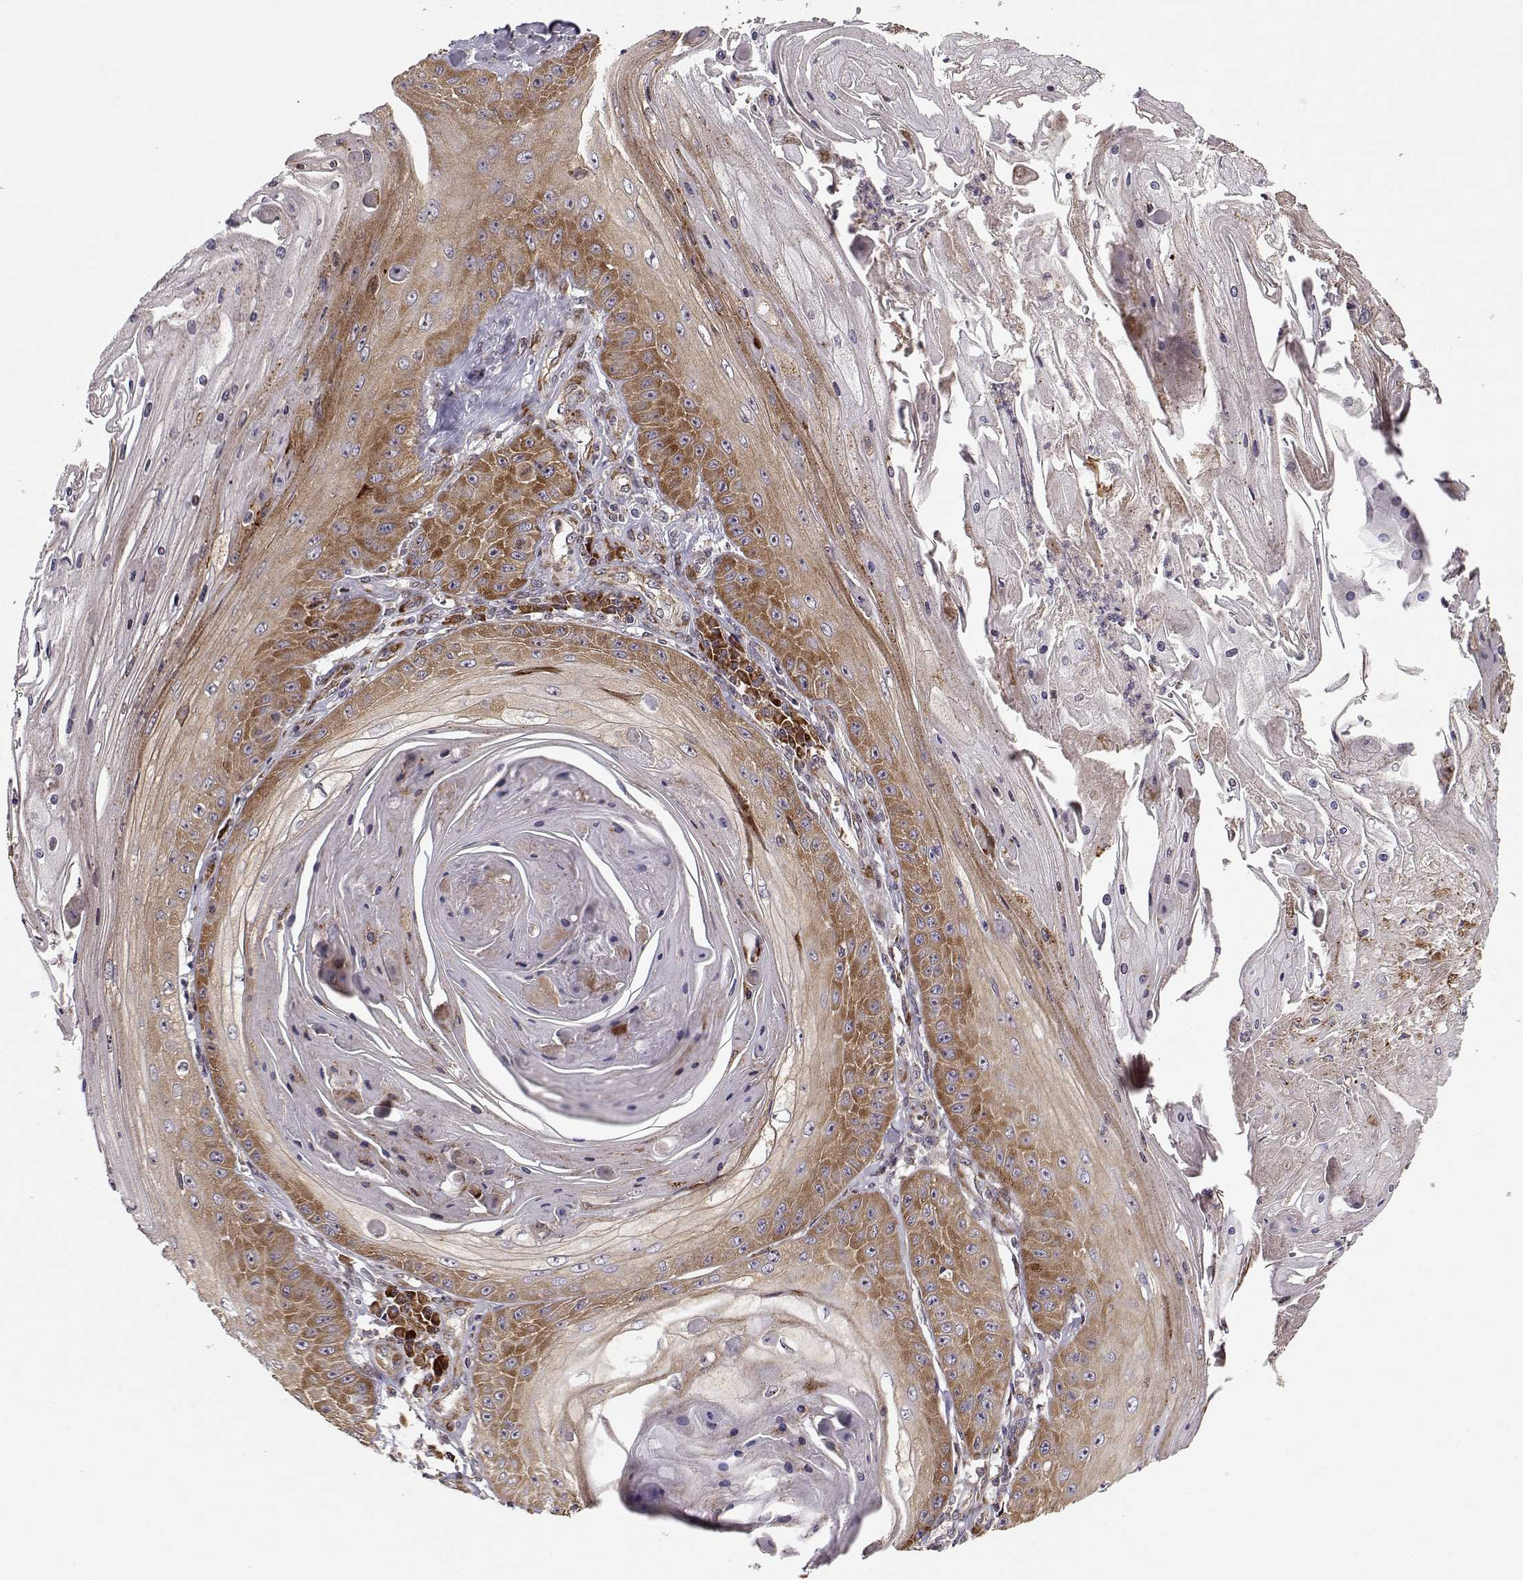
{"staining": {"intensity": "strong", "quantity": "25%-75%", "location": "cytoplasmic/membranous"}, "tissue": "skin cancer", "cell_type": "Tumor cells", "image_type": "cancer", "snomed": [{"axis": "morphology", "description": "Squamous cell carcinoma, NOS"}, {"axis": "topography", "description": "Skin"}], "caption": "This is an image of IHC staining of squamous cell carcinoma (skin), which shows strong expression in the cytoplasmic/membranous of tumor cells.", "gene": "RPL31", "patient": {"sex": "male", "age": 70}}